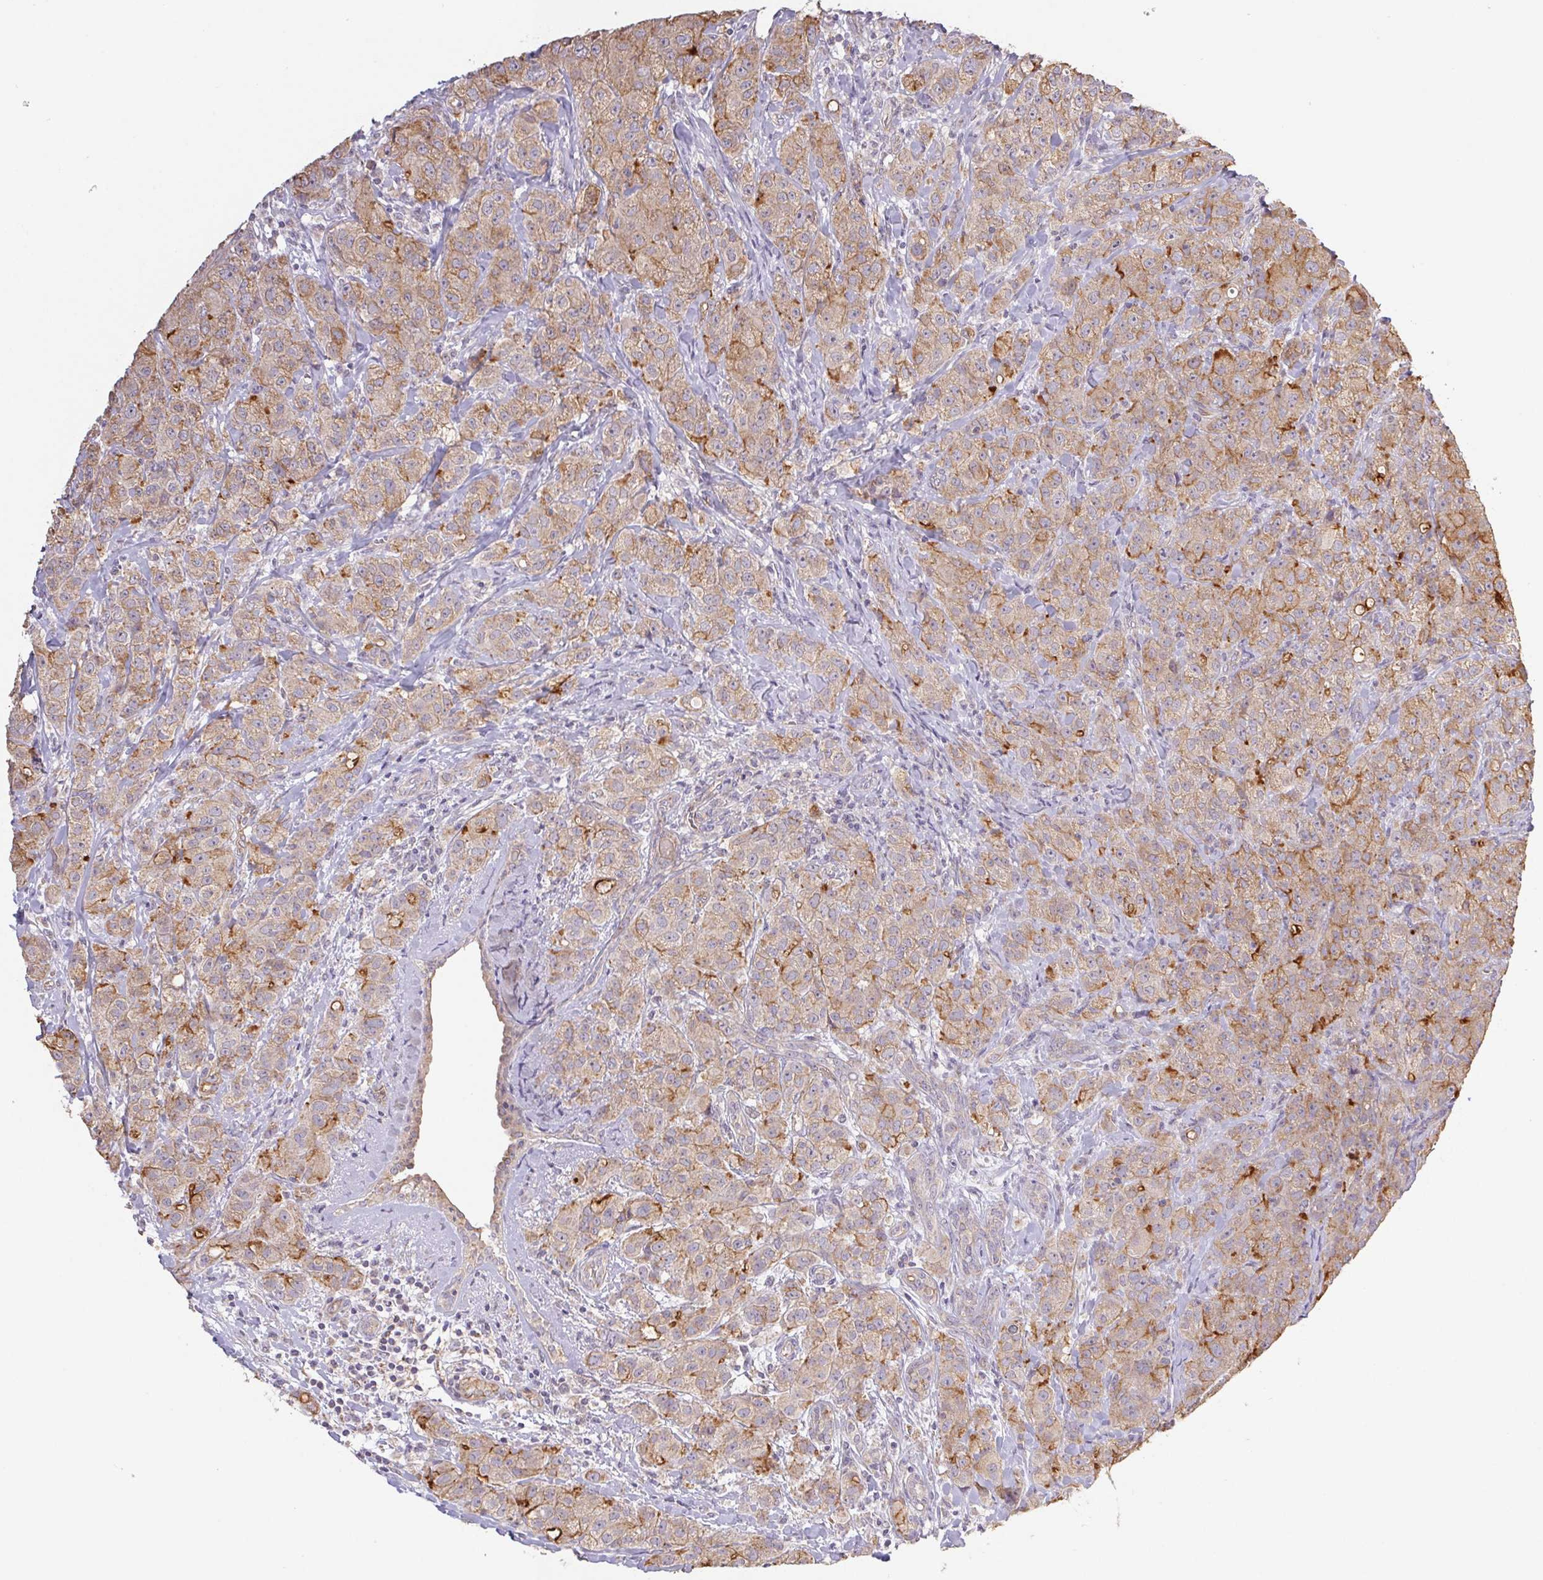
{"staining": {"intensity": "moderate", "quantity": ">75%", "location": "cytoplasmic/membranous"}, "tissue": "breast cancer", "cell_type": "Tumor cells", "image_type": "cancer", "snomed": [{"axis": "morphology", "description": "Normal tissue, NOS"}, {"axis": "morphology", "description": "Duct carcinoma"}, {"axis": "topography", "description": "Breast"}], "caption": "Breast invasive ductal carcinoma stained for a protein (brown) shows moderate cytoplasmic/membranous positive positivity in about >75% of tumor cells.", "gene": "RAB11A", "patient": {"sex": "female", "age": 43}}